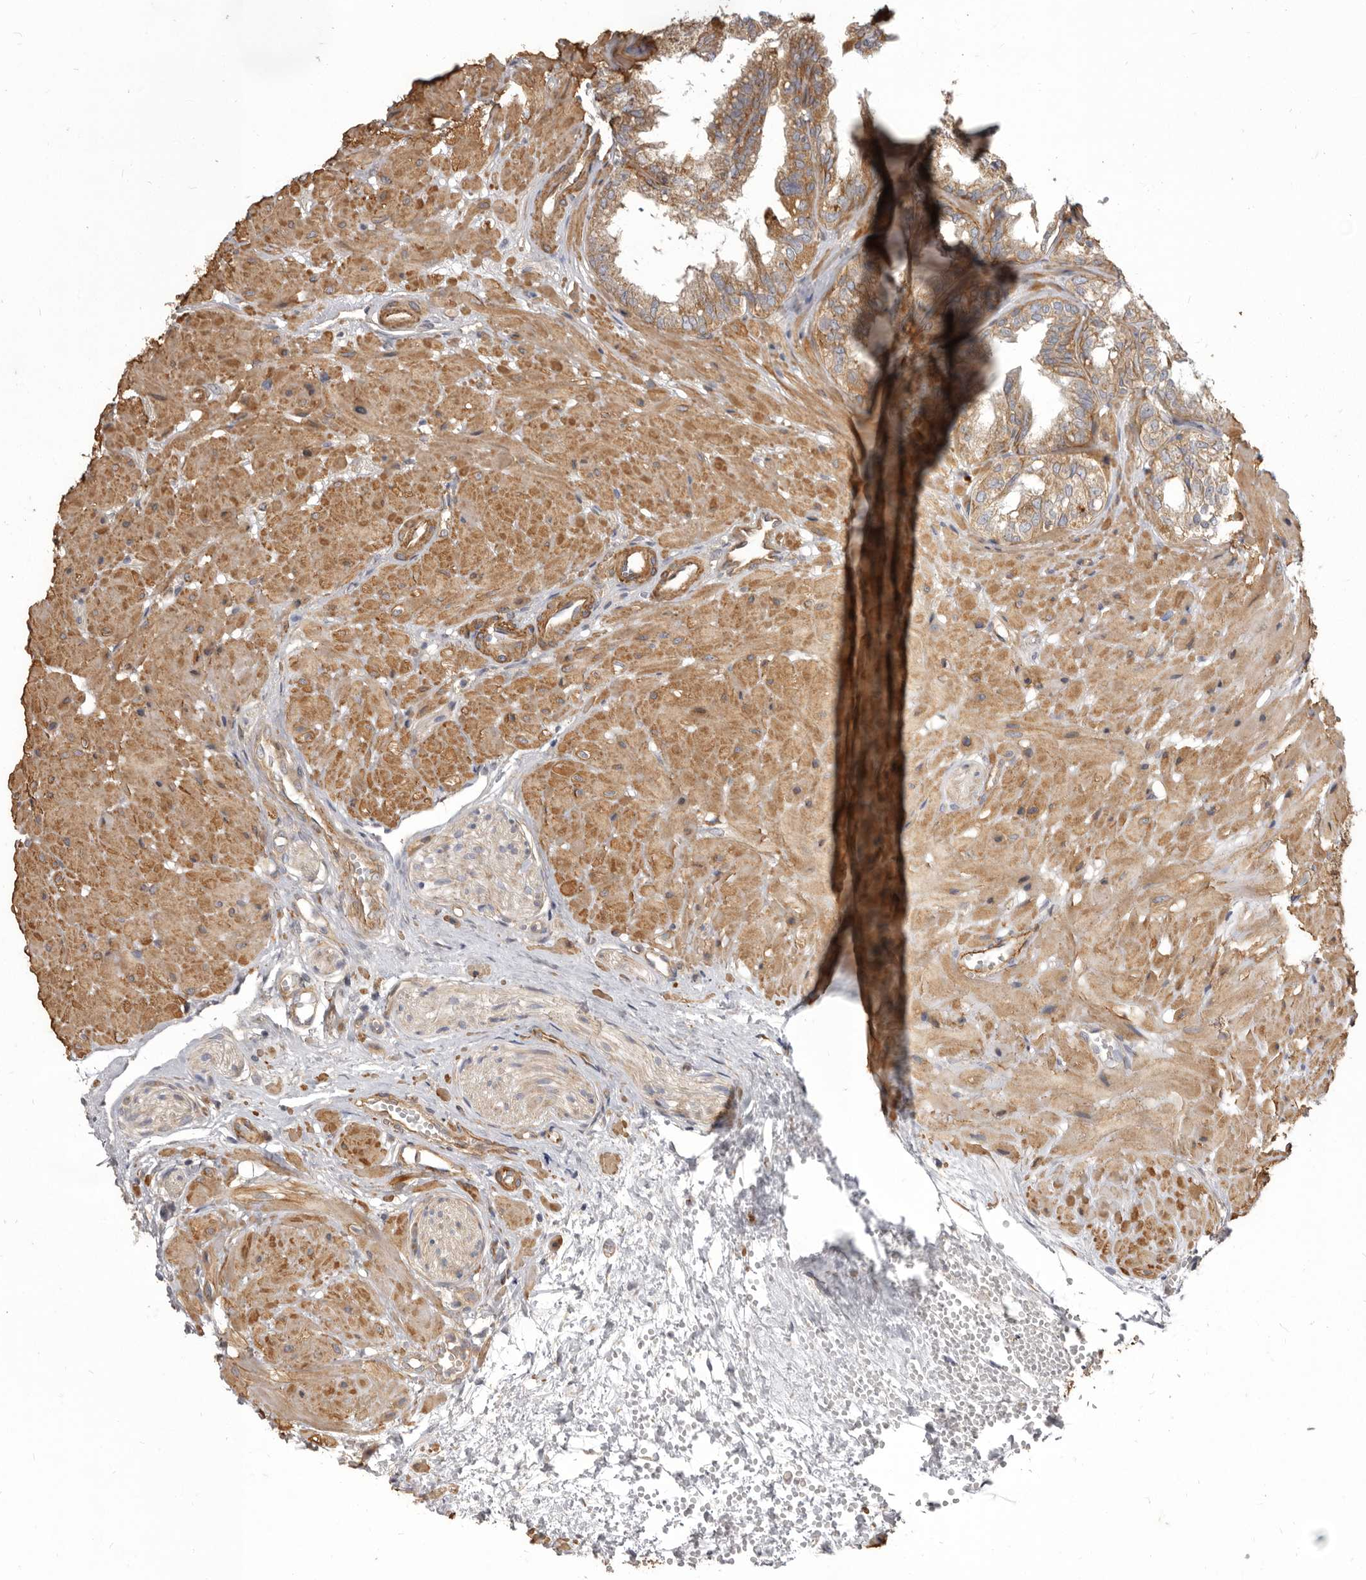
{"staining": {"intensity": "moderate", "quantity": ">75%", "location": "cytoplasmic/membranous"}, "tissue": "seminal vesicle", "cell_type": "Glandular cells", "image_type": "normal", "snomed": [{"axis": "morphology", "description": "Normal tissue, NOS"}, {"axis": "topography", "description": "Prostate"}, {"axis": "topography", "description": "Seminal veicle"}], "caption": "IHC histopathology image of benign seminal vesicle stained for a protein (brown), which exhibits medium levels of moderate cytoplasmic/membranous positivity in about >75% of glandular cells.", "gene": "VPS45", "patient": {"sex": "male", "age": 51}}